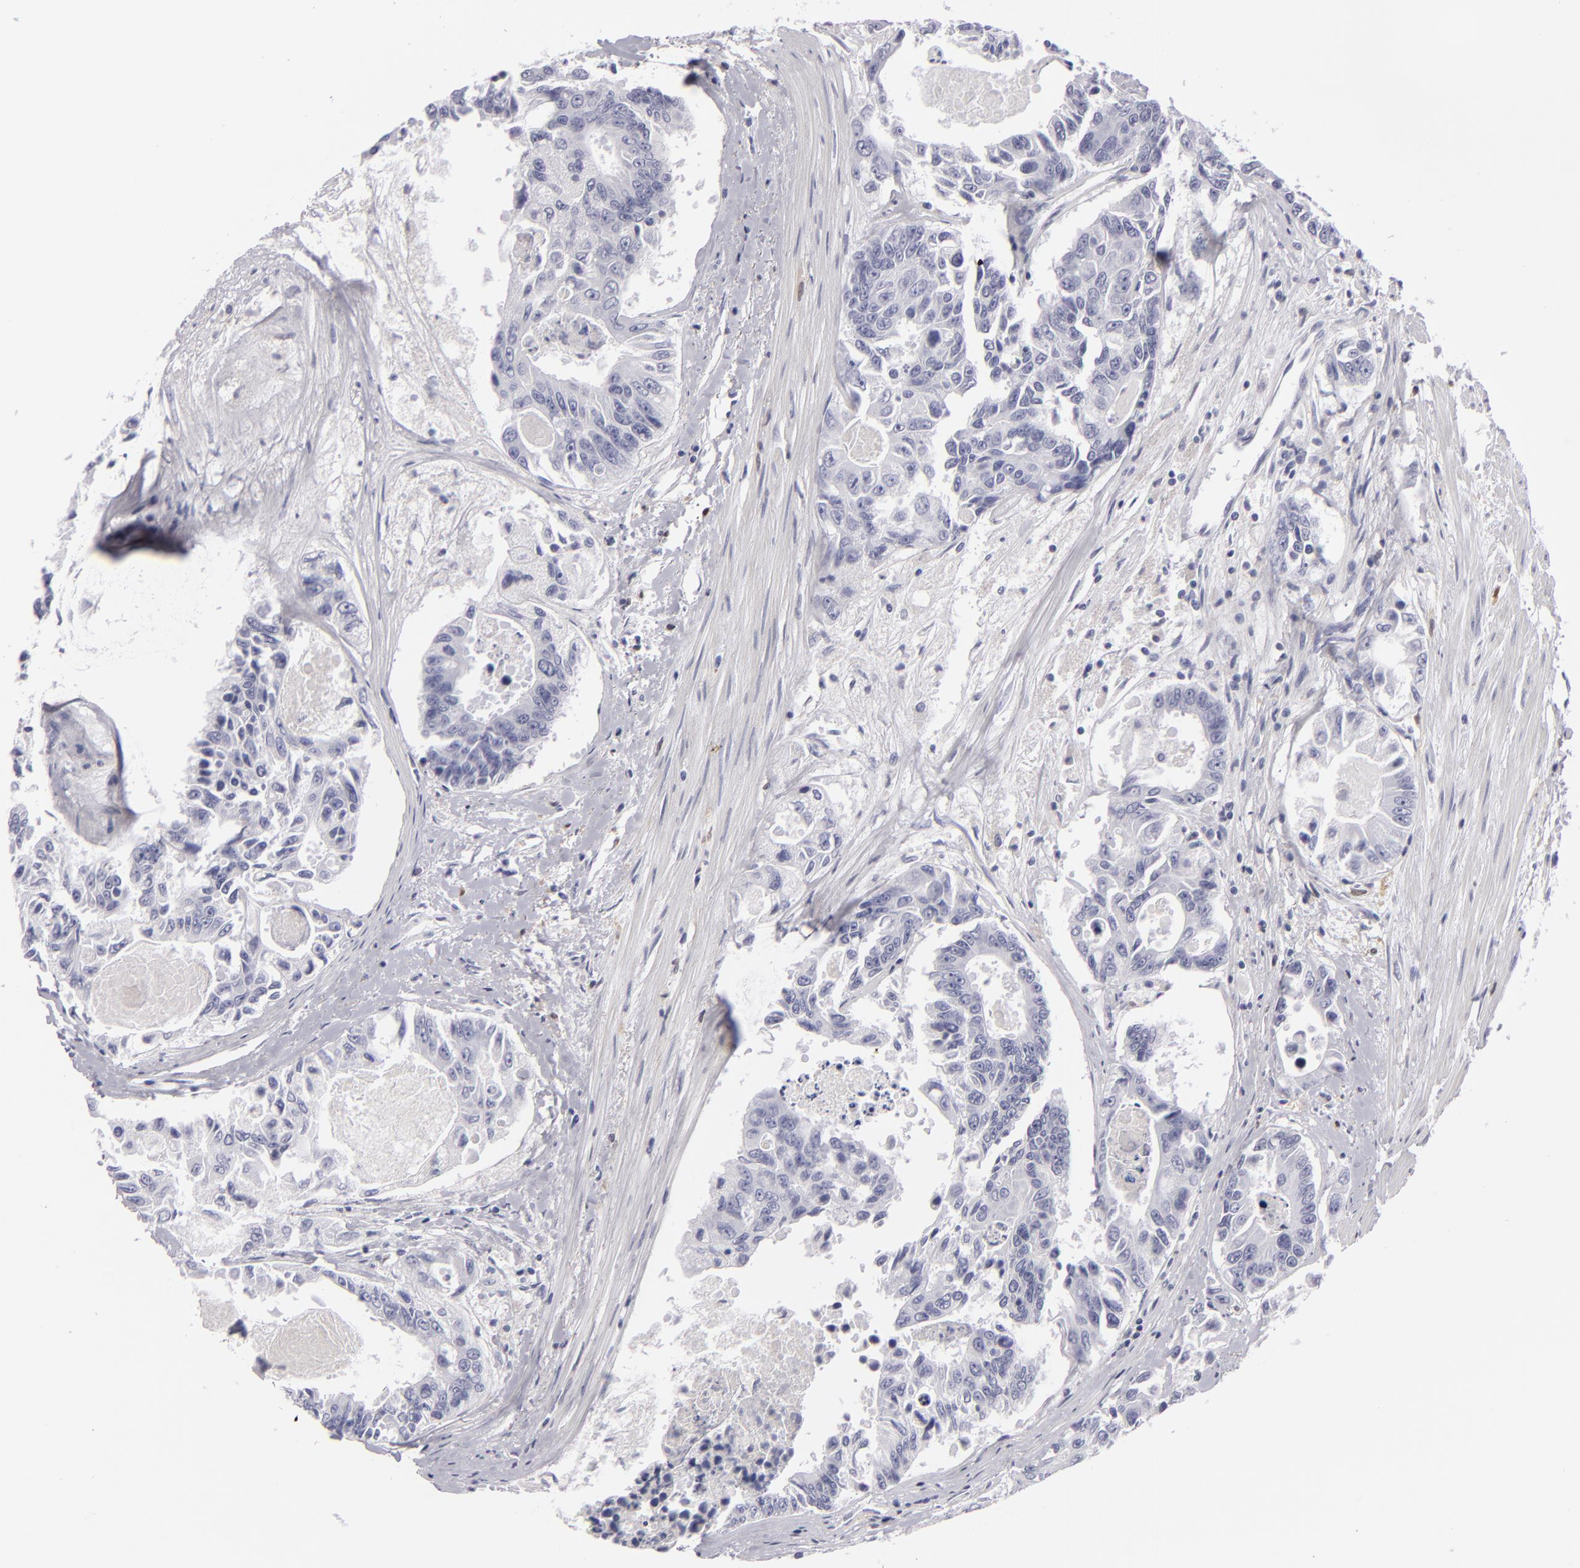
{"staining": {"intensity": "negative", "quantity": "none", "location": "none"}, "tissue": "colorectal cancer", "cell_type": "Tumor cells", "image_type": "cancer", "snomed": [{"axis": "morphology", "description": "Adenocarcinoma, NOS"}, {"axis": "topography", "description": "Colon"}], "caption": "Adenocarcinoma (colorectal) stained for a protein using IHC shows no staining tumor cells.", "gene": "F13A1", "patient": {"sex": "female", "age": 86}}